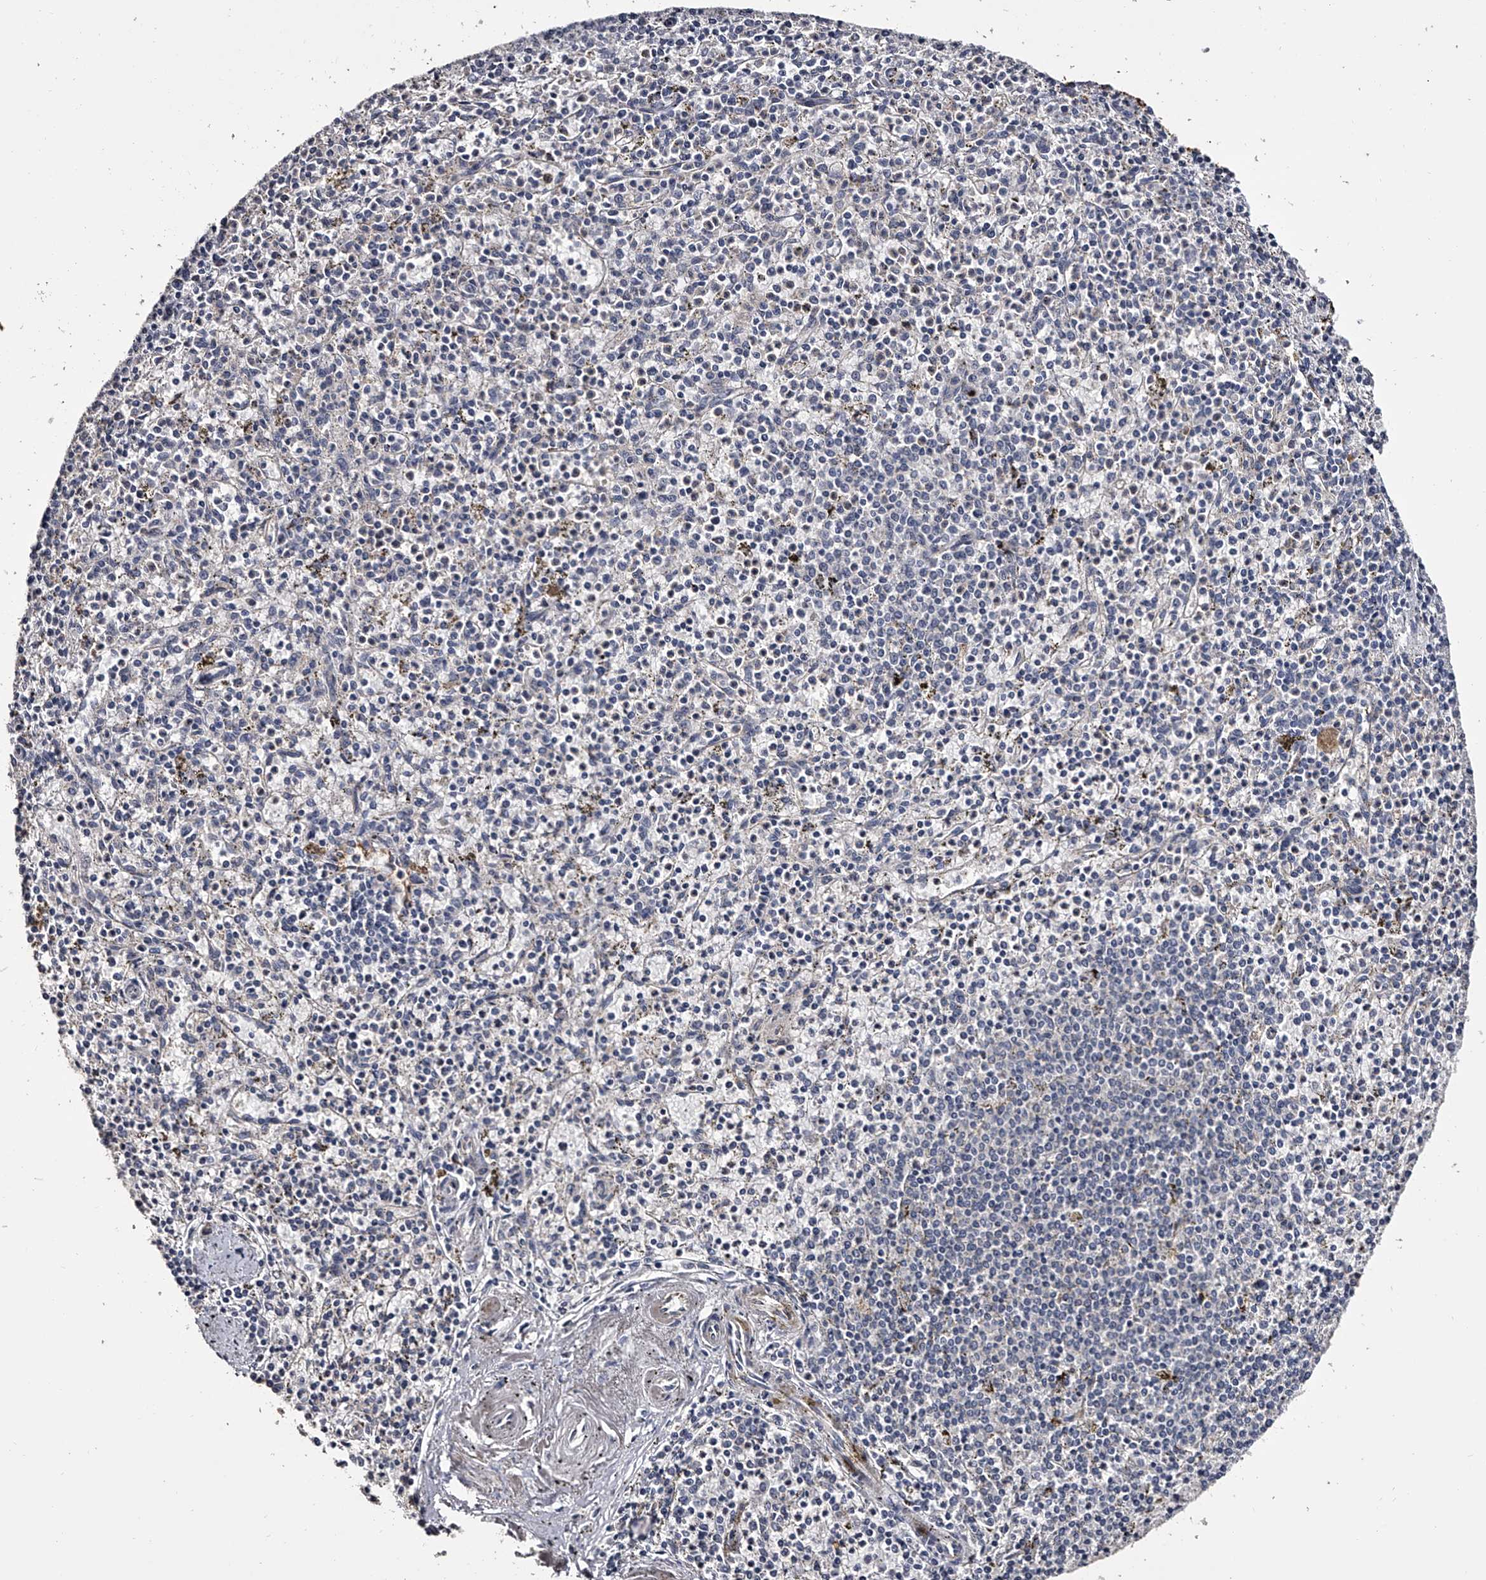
{"staining": {"intensity": "negative", "quantity": "none", "location": "none"}, "tissue": "spleen", "cell_type": "Cells in red pulp", "image_type": "normal", "snomed": [{"axis": "morphology", "description": "Normal tissue, NOS"}, {"axis": "topography", "description": "Spleen"}], "caption": "Cells in red pulp show no significant staining in benign spleen.", "gene": "MDN1", "patient": {"sex": "male", "age": 72}}